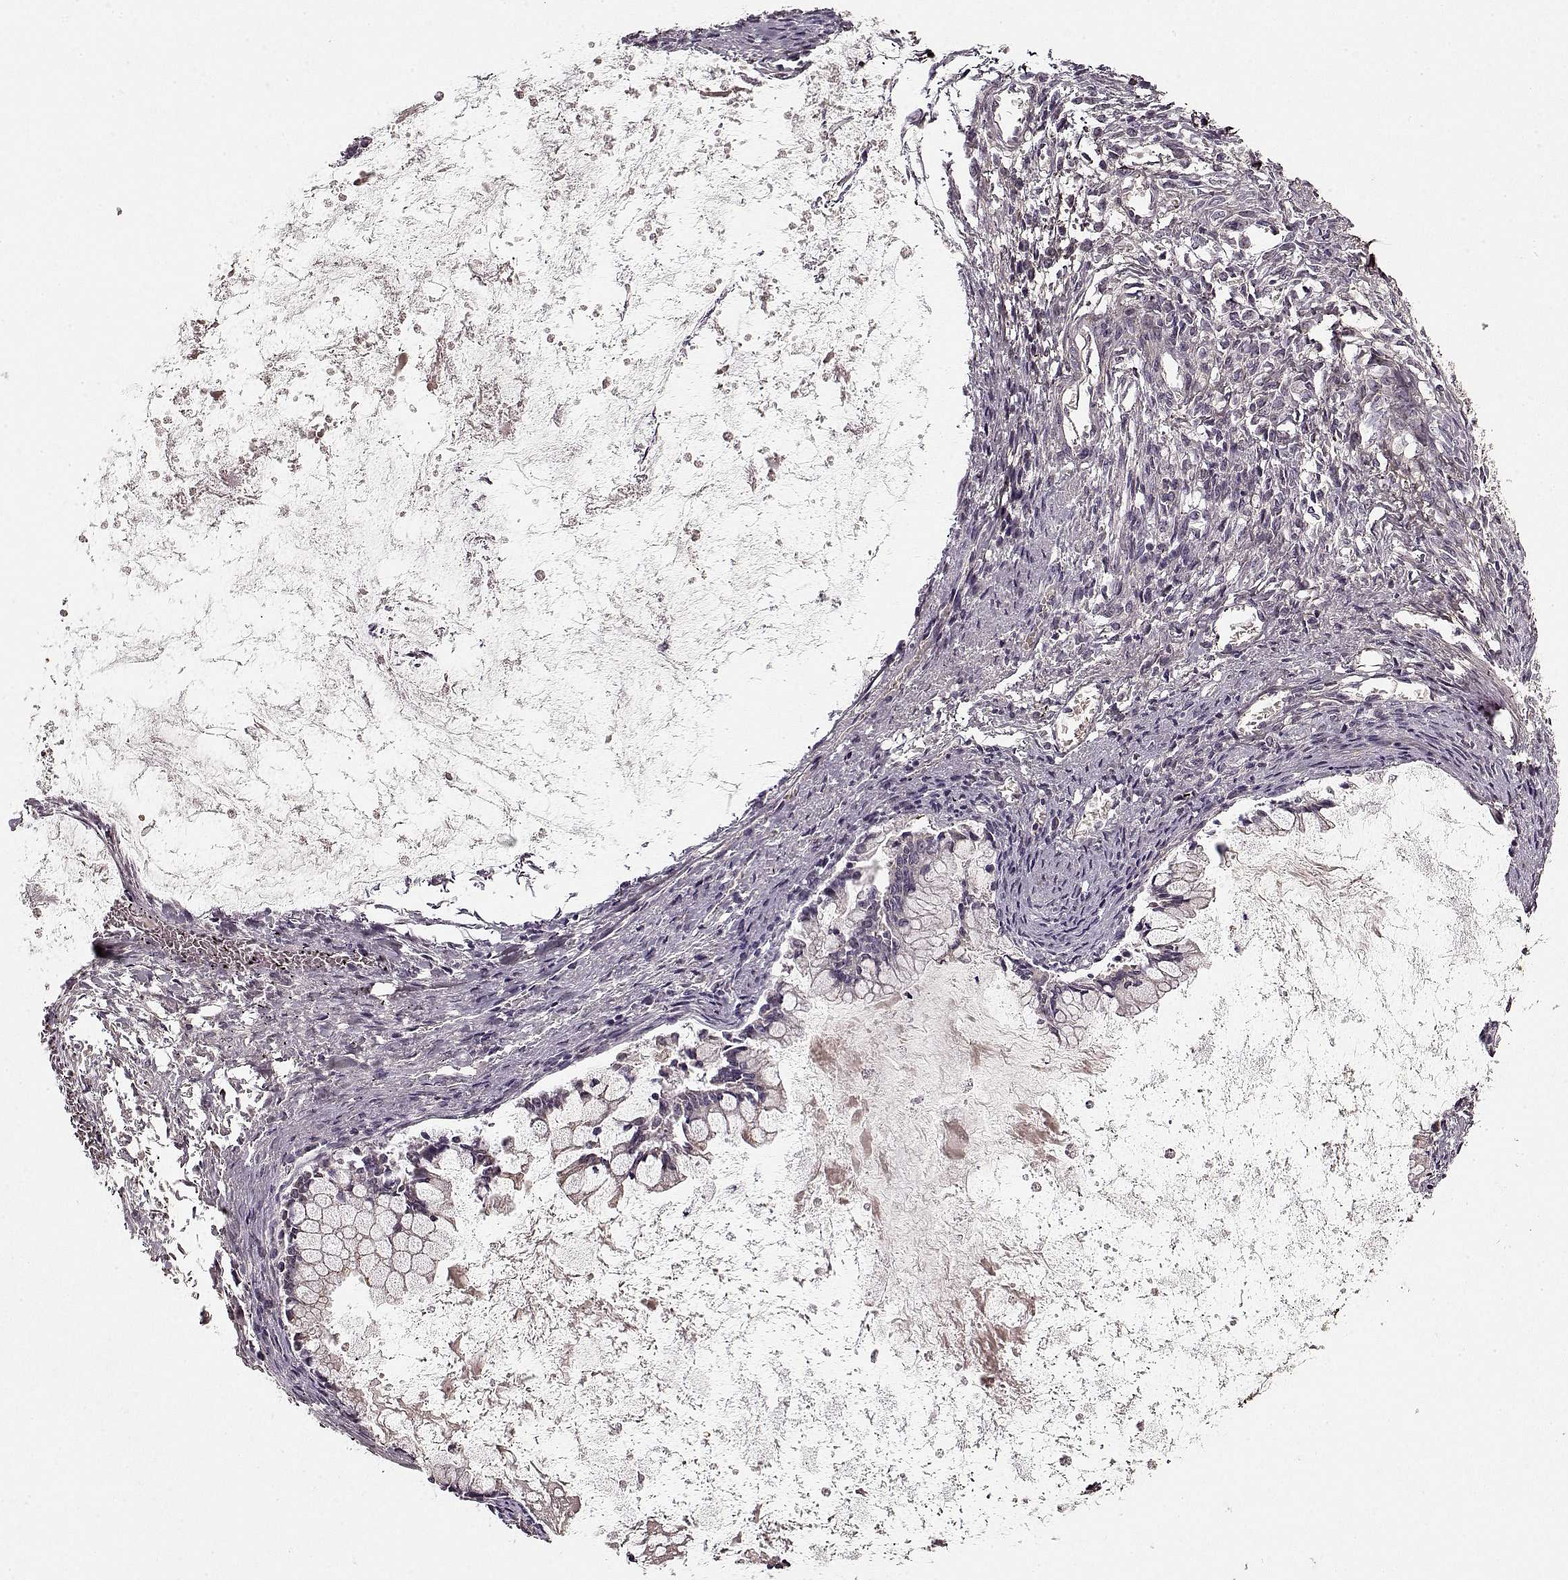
{"staining": {"intensity": "negative", "quantity": "none", "location": "none"}, "tissue": "ovarian cancer", "cell_type": "Tumor cells", "image_type": "cancer", "snomed": [{"axis": "morphology", "description": "Cystadenocarcinoma, mucinous, NOS"}, {"axis": "topography", "description": "Ovary"}], "caption": "Tumor cells are negative for protein expression in human mucinous cystadenocarcinoma (ovarian).", "gene": "LUM", "patient": {"sex": "female", "age": 67}}